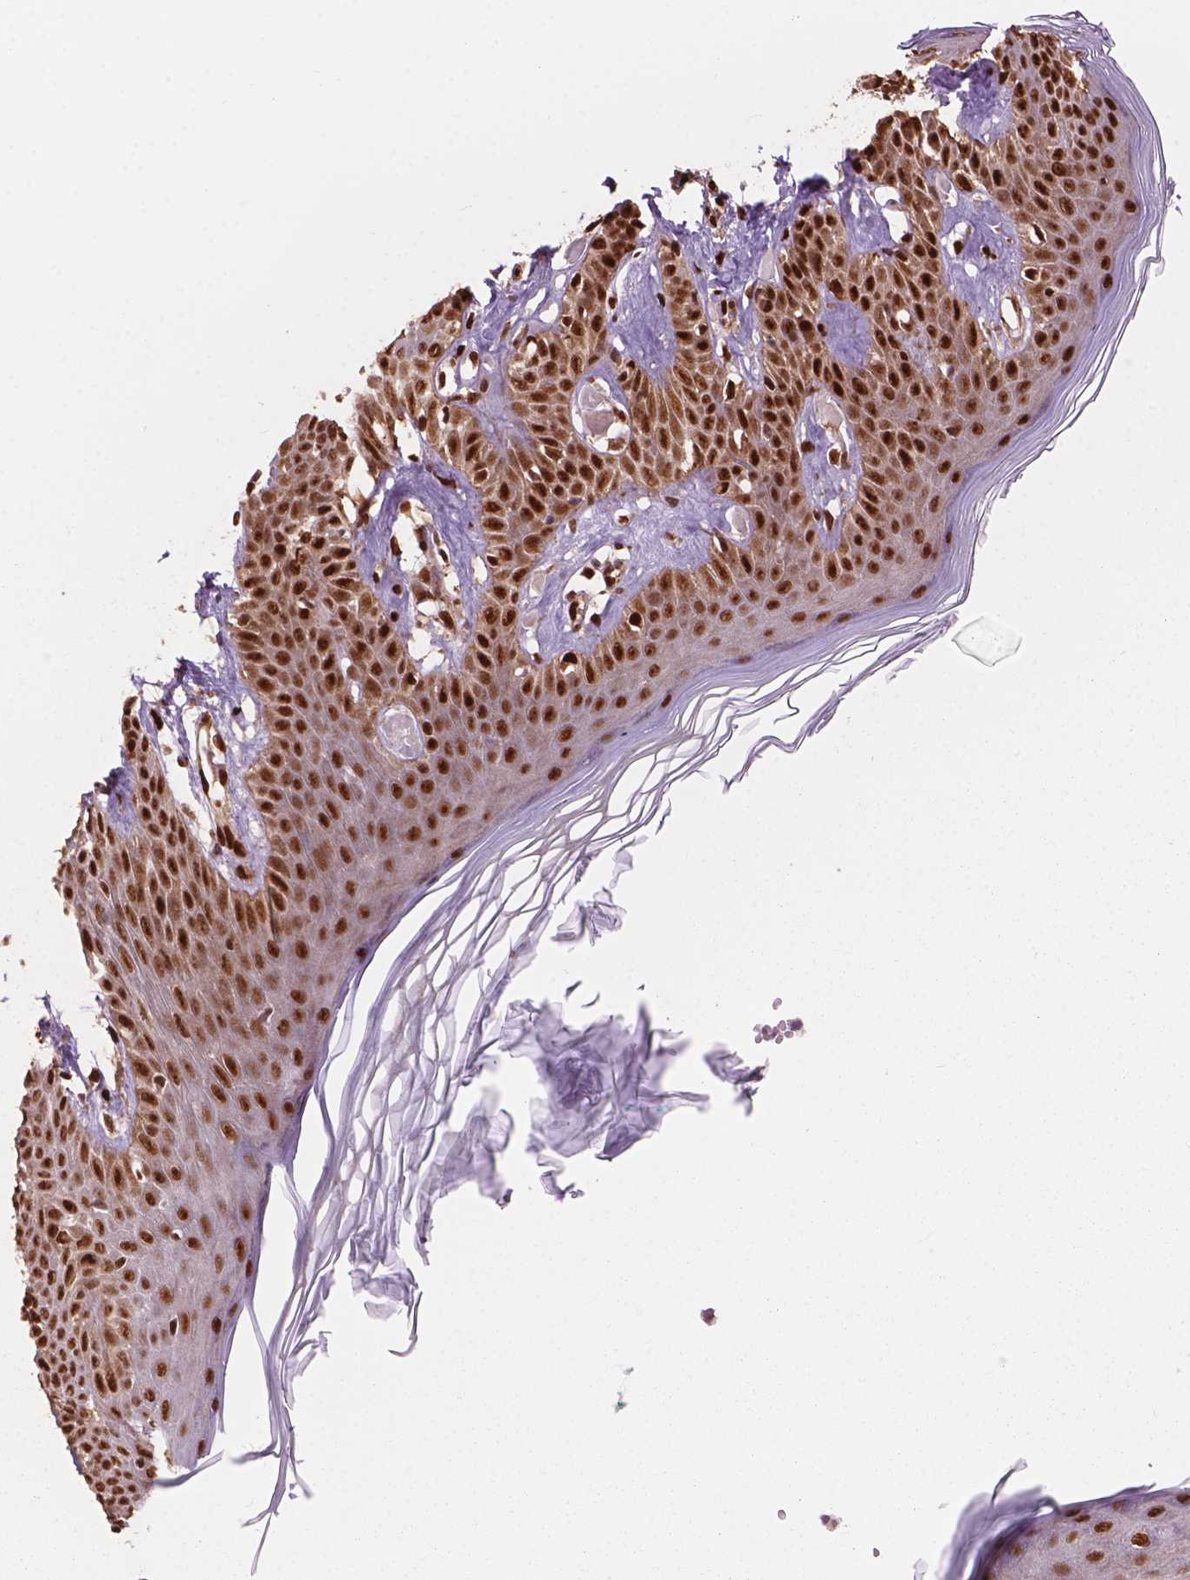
{"staining": {"intensity": "moderate", "quantity": ">75%", "location": "cytoplasmic/membranous,nuclear"}, "tissue": "skin cancer", "cell_type": "Tumor cells", "image_type": "cancer", "snomed": [{"axis": "morphology", "description": "Basal cell carcinoma"}, {"axis": "topography", "description": "Skin"}], "caption": "About >75% of tumor cells in human skin cancer (basal cell carcinoma) demonstrate moderate cytoplasmic/membranous and nuclear protein positivity as visualized by brown immunohistochemical staining.", "gene": "ANP32B", "patient": {"sex": "male", "age": 85}}